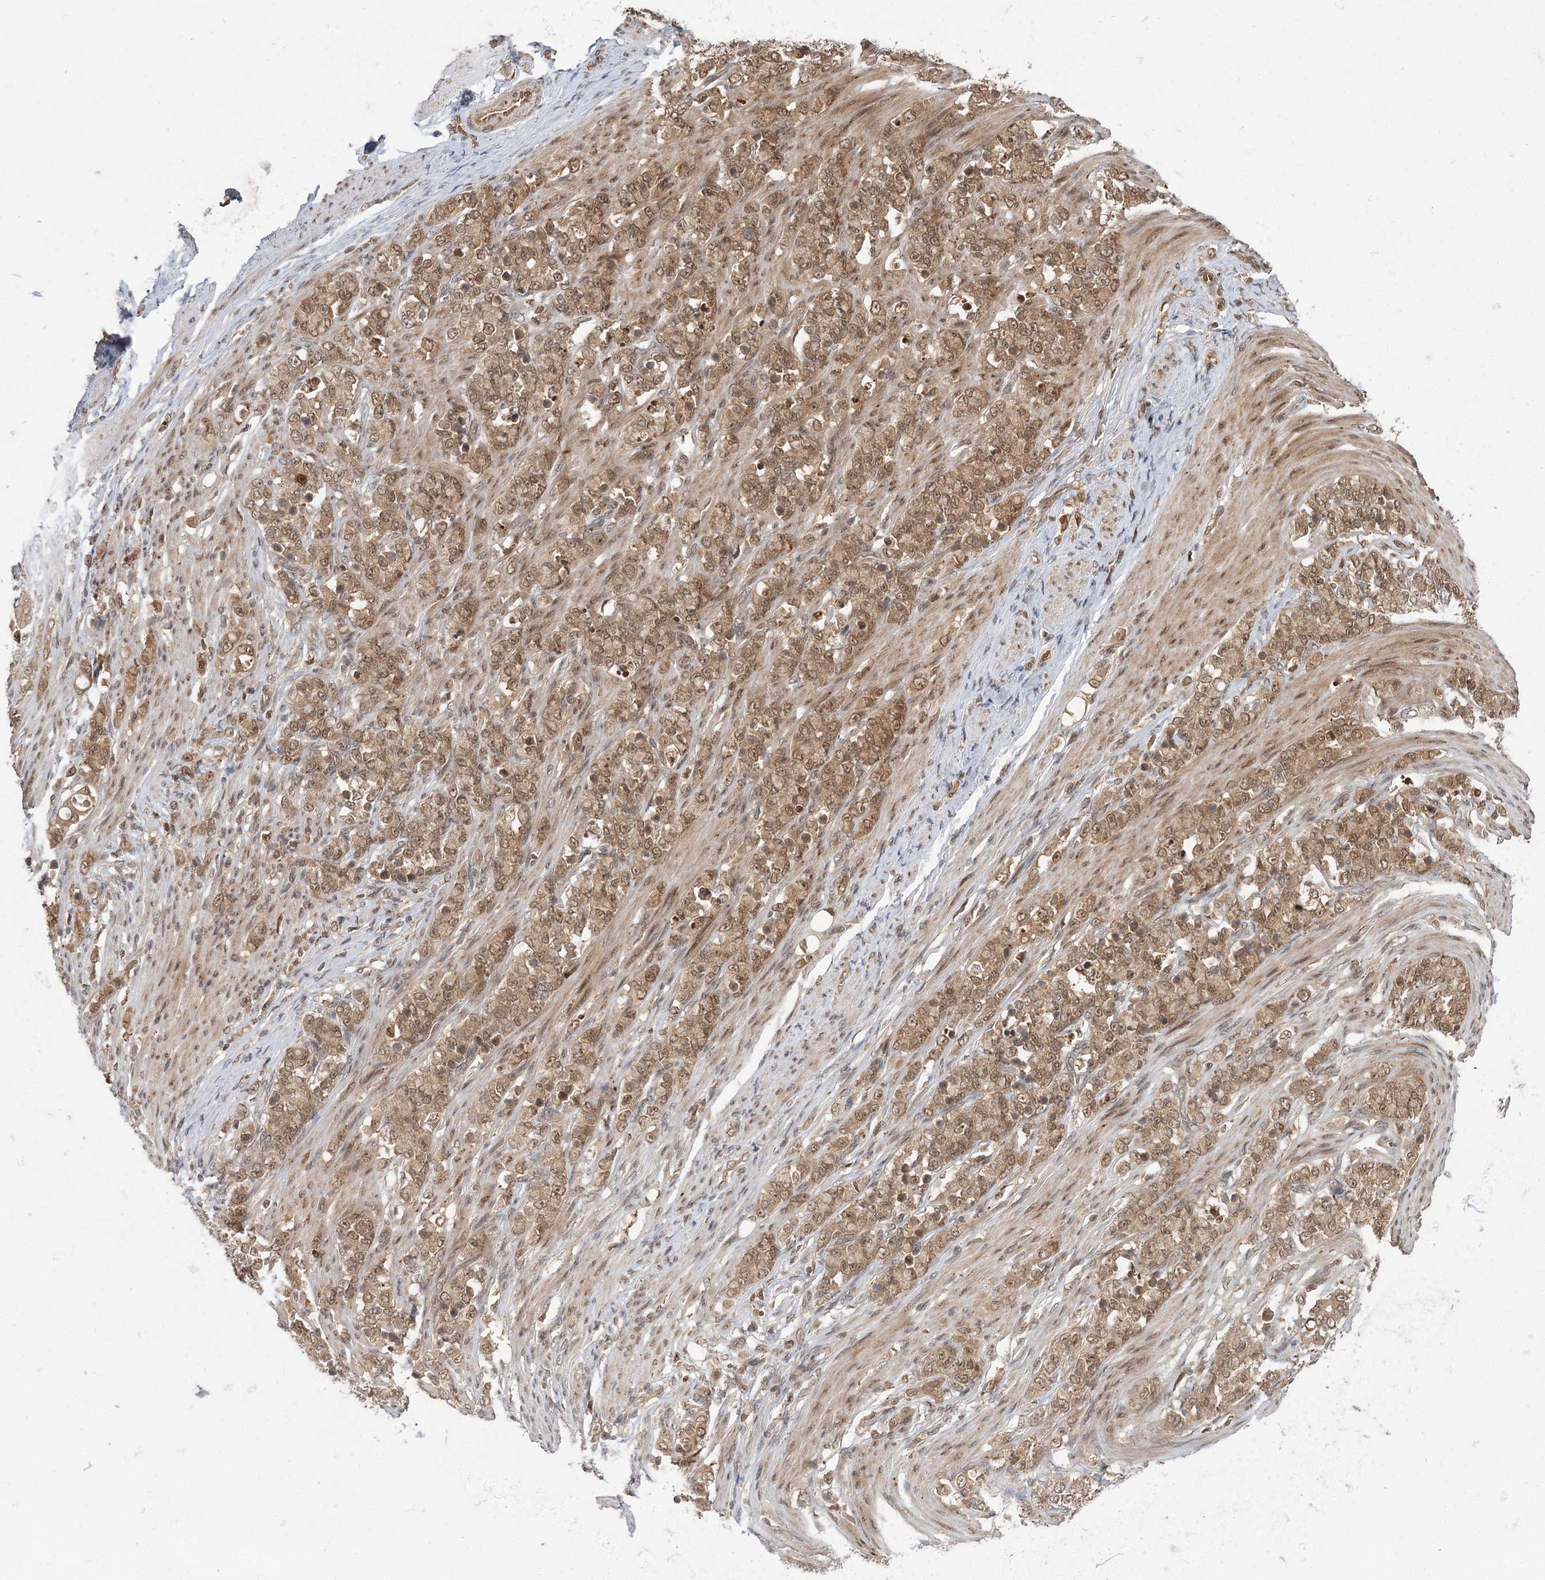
{"staining": {"intensity": "moderate", "quantity": ">75%", "location": "cytoplasmic/membranous,nuclear"}, "tissue": "stomach cancer", "cell_type": "Tumor cells", "image_type": "cancer", "snomed": [{"axis": "morphology", "description": "Adenocarcinoma, NOS"}, {"axis": "topography", "description": "Stomach"}], "caption": "Tumor cells reveal medium levels of moderate cytoplasmic/membranous and nuclear positivity in about >75% of cells in stomach adenocarcinoma. (DAB IHC with brightfield microscopy, high magnification).", "gene": "N6AMT1", "patient": {"sex": "female", "age": 79}}